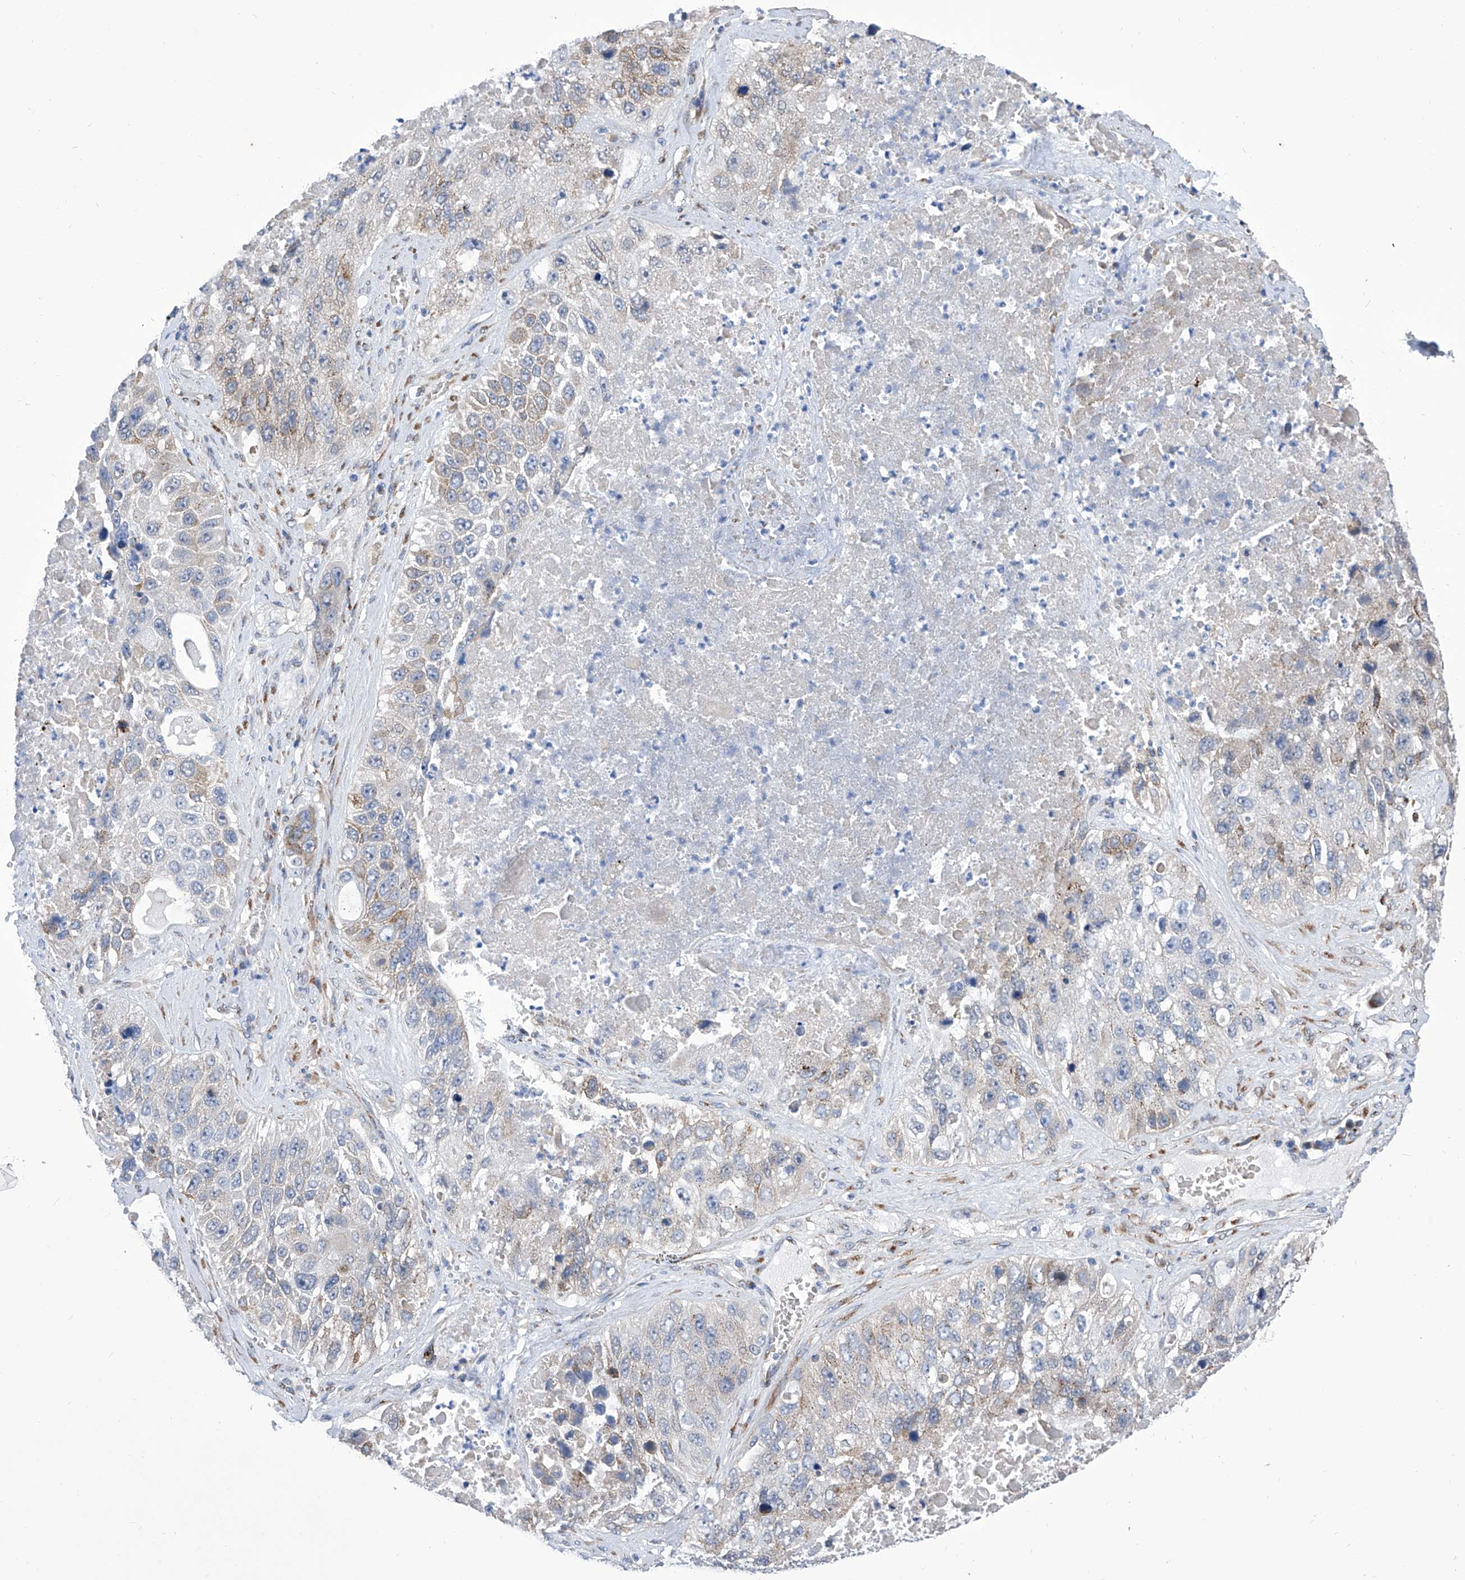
{"staining": {"intensity": "weak", "quantity": "<25%", "location": "cytoplasmic/membranous"}, "tissue": "lung cancer", "cell_type": "Tumor cells", "image_type": "cancer", "snomed": [{"axis": "morphology", "description": "Squamous cell carcinoma, NOS"}, {"axis": "topography", "description": "Lung"}], "caption": "DAB (3,3'-diaminobenzidine) immunohistochemical staining of squamous cell carcinoma (lung) exhibits no significant staining in tumor cells.", "gene": "TJAP1", "patient": {"sex": "male", "age": 61}}